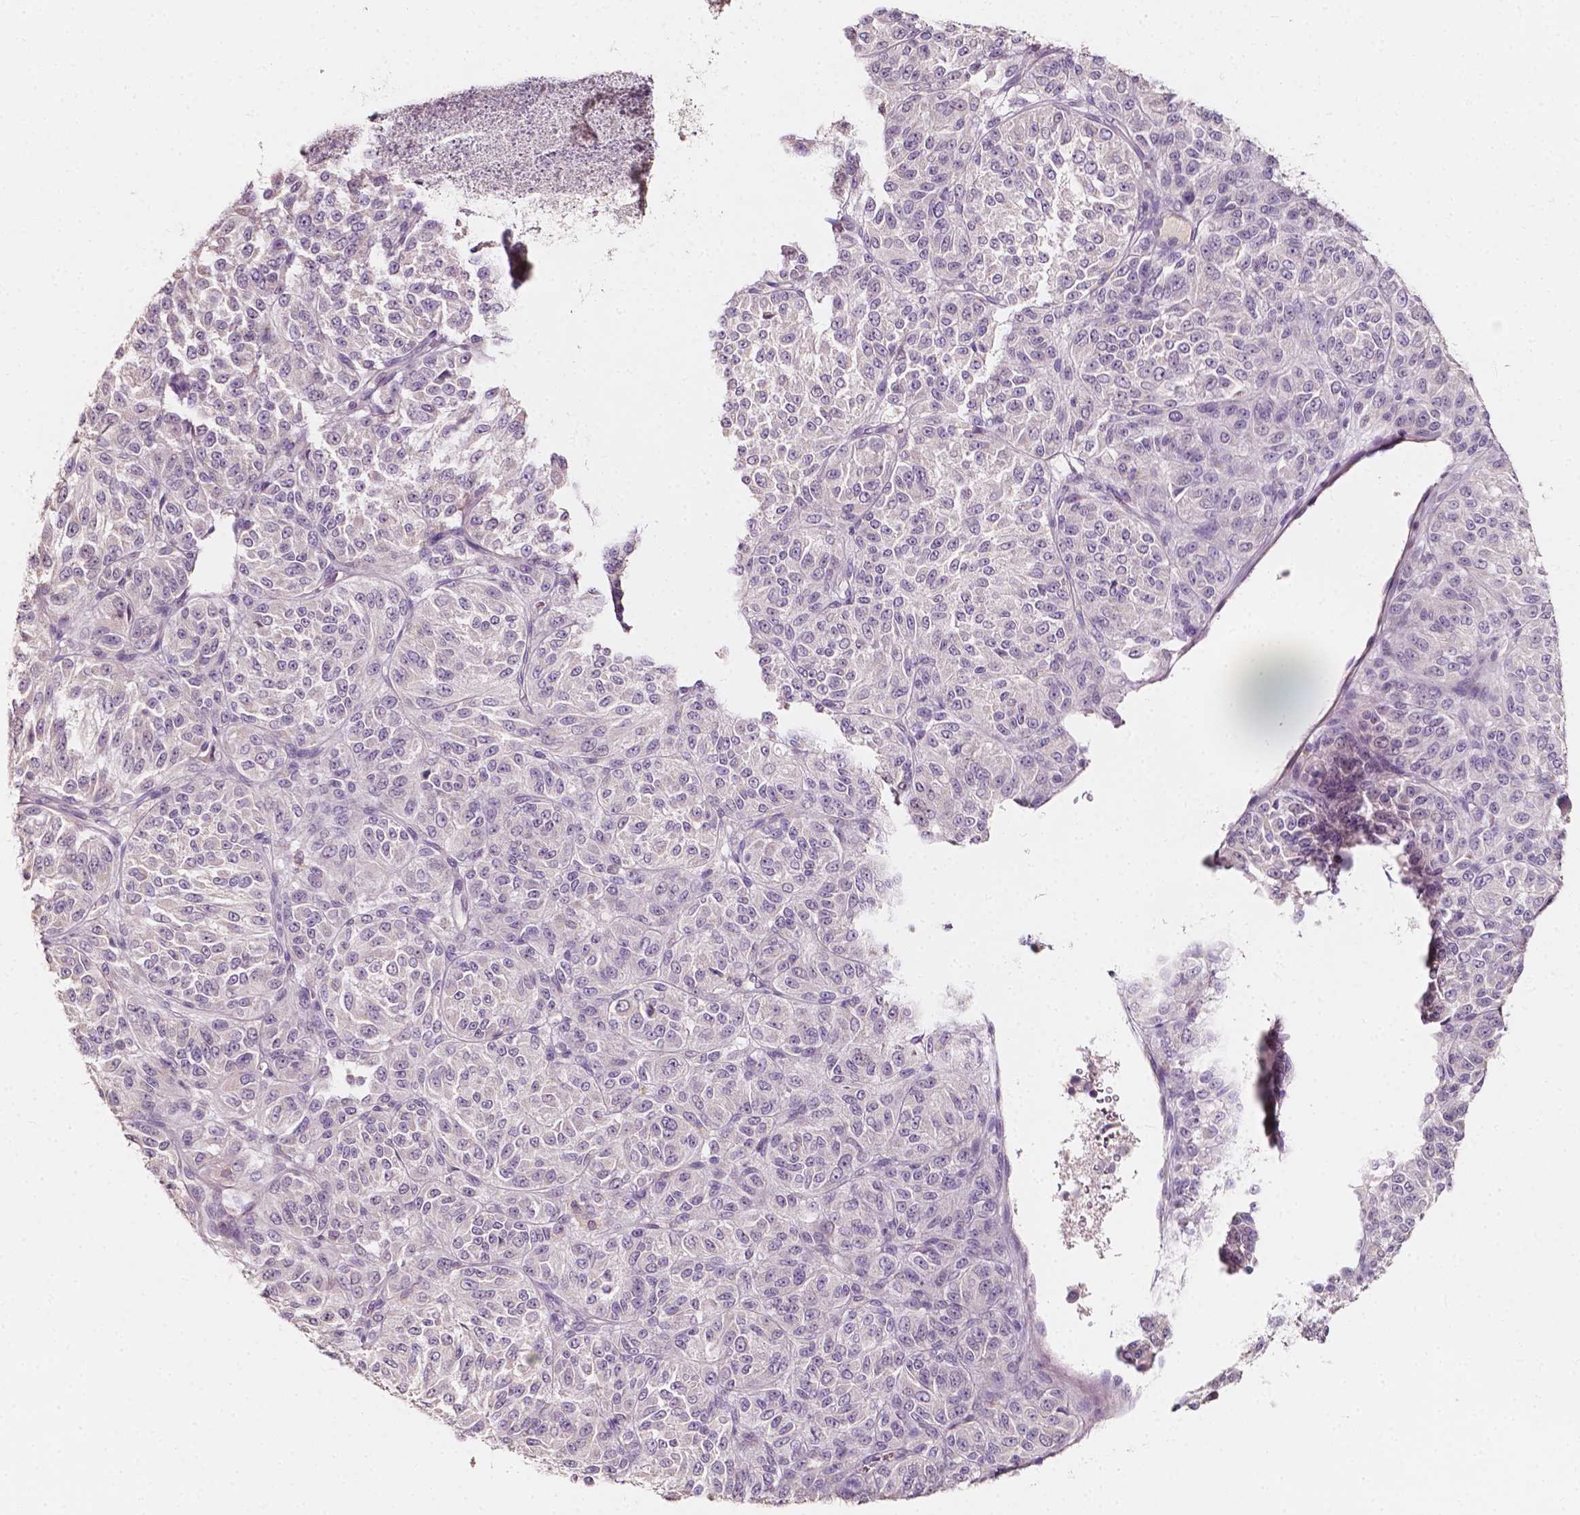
{"staining": {"intensity": "negative", "quantity": "none", "location": "none"}, "tissue": "melanoma", "cell_type": "Tumor cells", "image_type": "cancer", "snomed": [{"axis": "morphology", "description": "Malignant melanoma, Metastatic site"}, {"axis": "topography", "description": "Brain"}], "caption": "A histopathology image of human melanoma is negative for staining in tumor cells. (Immunohistochemistry (ihc), brightfield microscopy, high magnification).", "gene": "NPC1L1", "patient": {"sex": "female", "age": 56}}